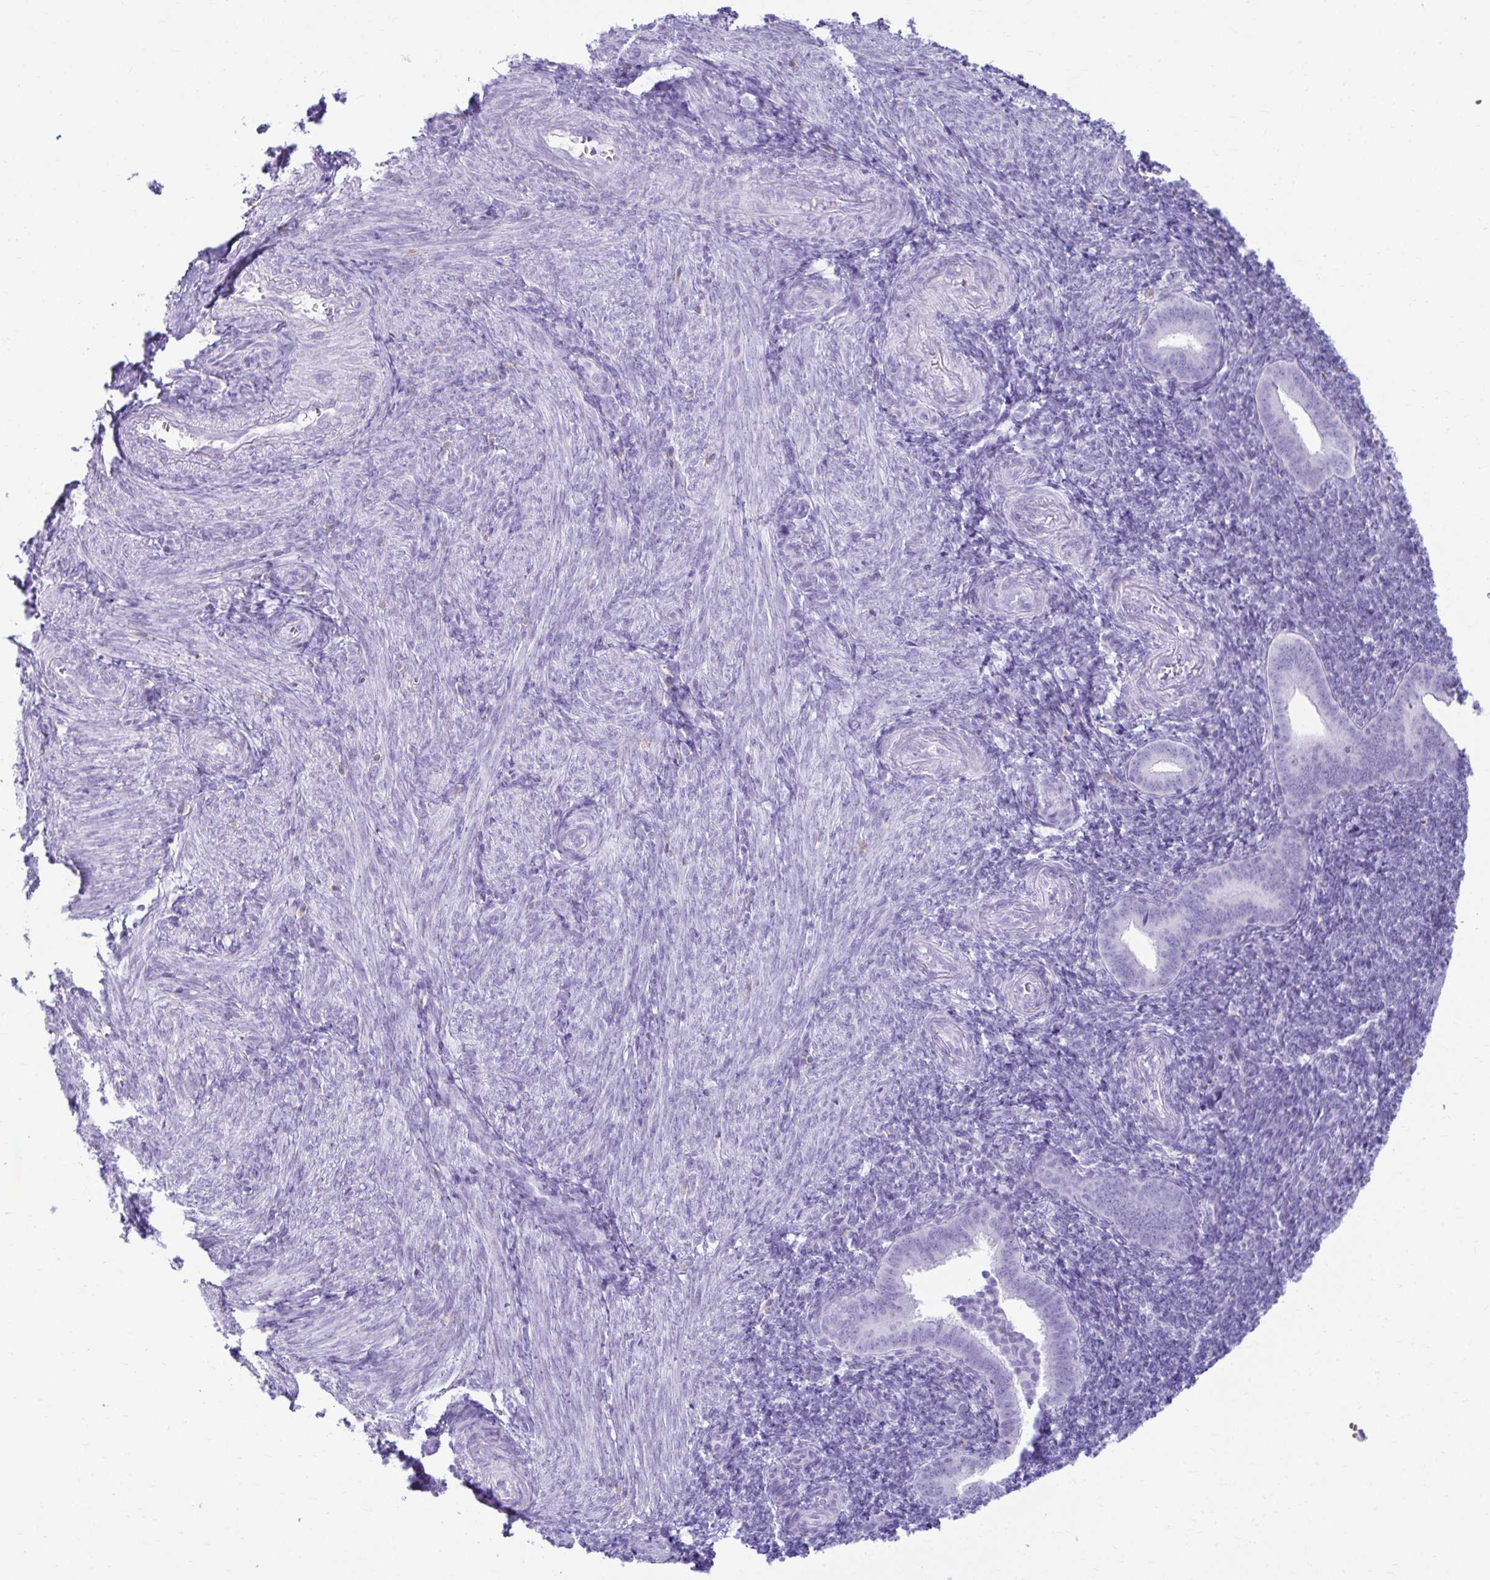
{"staining": {"intensity": "negative", "quantity": "none", "location": "none"}, "tissue": "endometrium", "cell_type": "Cells in endometrial stroma", "image_type": "normal", "snomed": [{"axis": "morphology", "description": "Normal tissue, NOS"}, {"axis": "topography", "description": "Endometrium"}], "caption": "Immunohistochemistry of normal human endometrium exhibits no positivity in cells in endometrial stroma.", "gene": "ATP4B", "patient": {"sex": "female", "age": 25}}